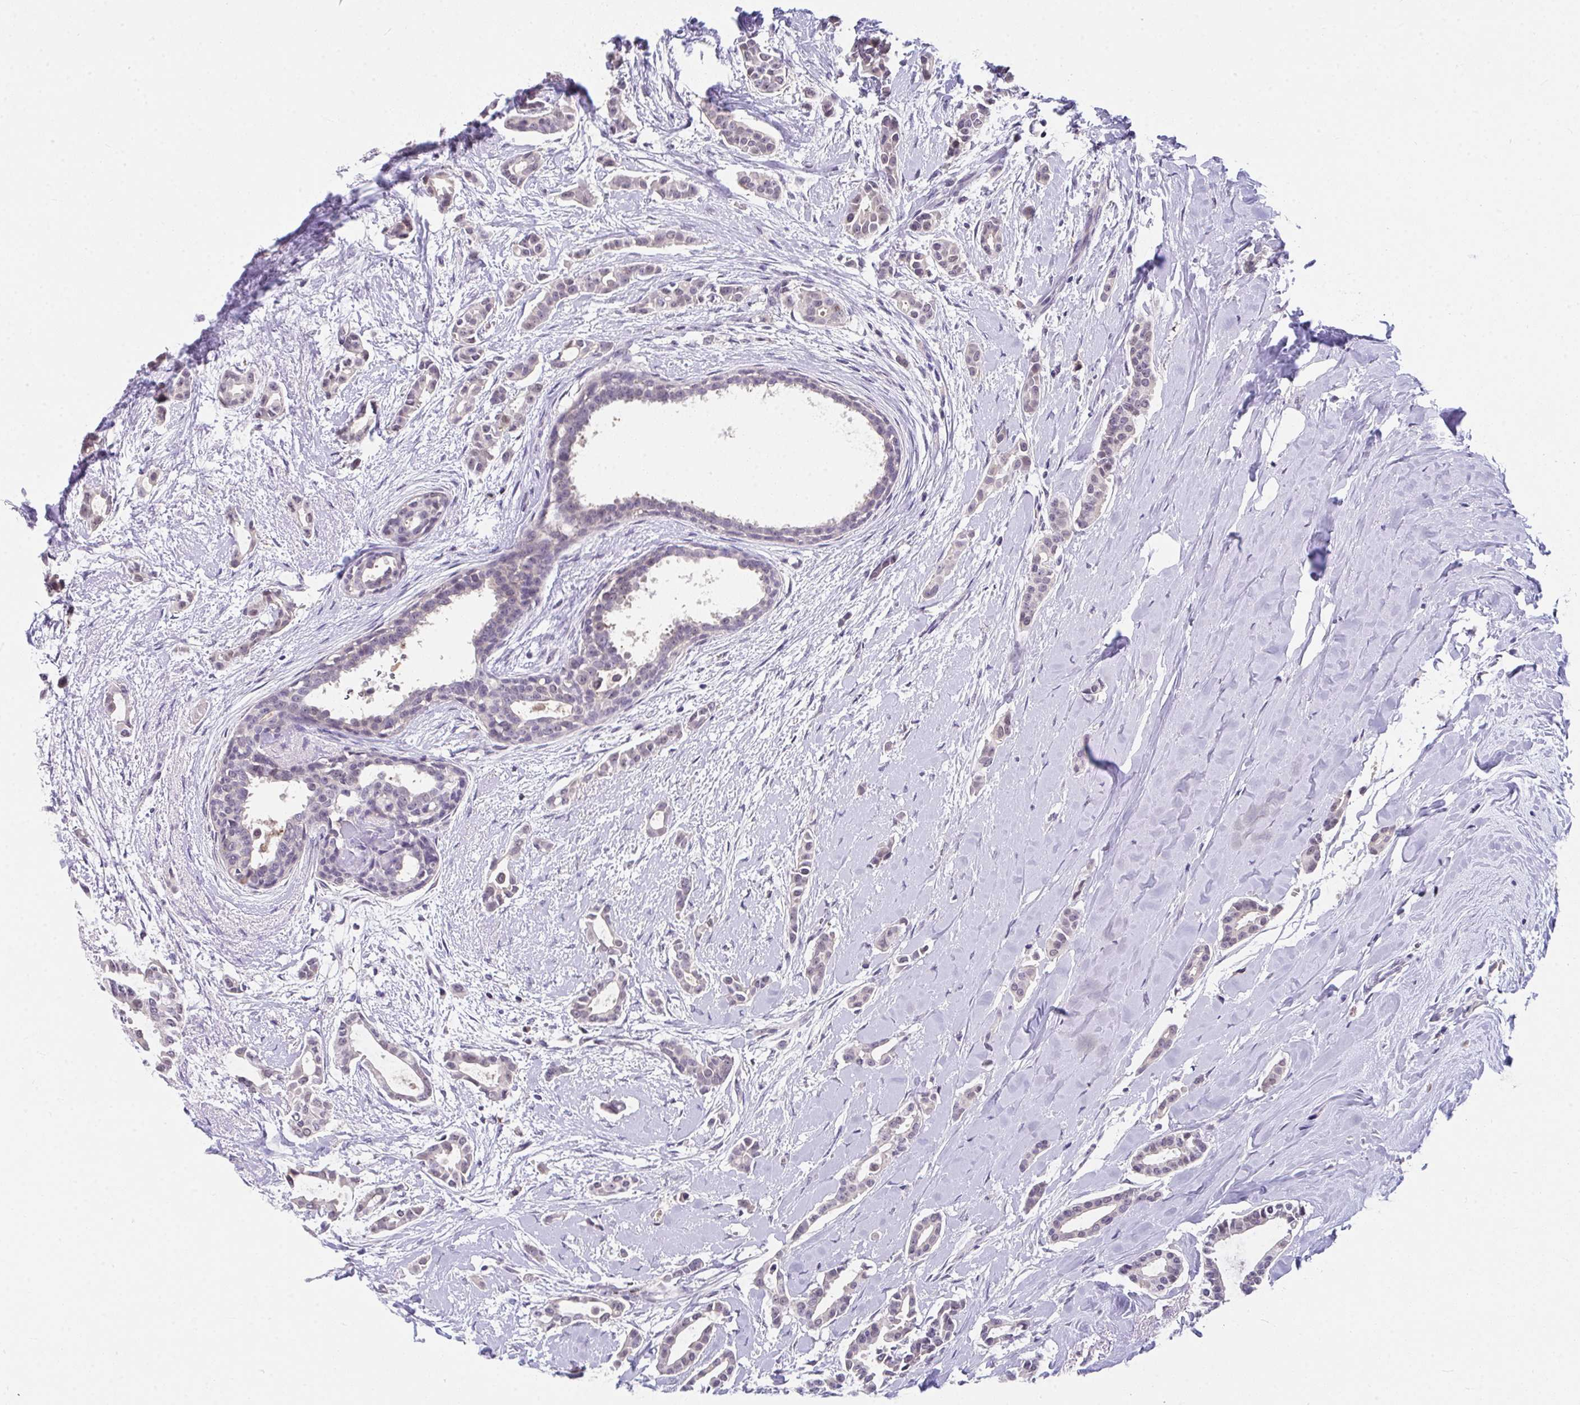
{"staining": {"intensity": "weak", "quantity": "25%-75%", "location": "nuclear"}, "tissue": "breast cancer", "cell_type": "Tumor cells", "image_type": "cancer", "snomed": [{"axis": "morphology", "description": "Duct carcinoma"}, {"axis": "topography", "description": "Breast"}], "caption": "Immunohistochemical staining of breast invasive ductal carcinoma displays weak nuclear protein positivity in about 25%-75% of tumor cells.", "gene": "GLTPD2", "patient": {"sex": "female", "age": 64}}